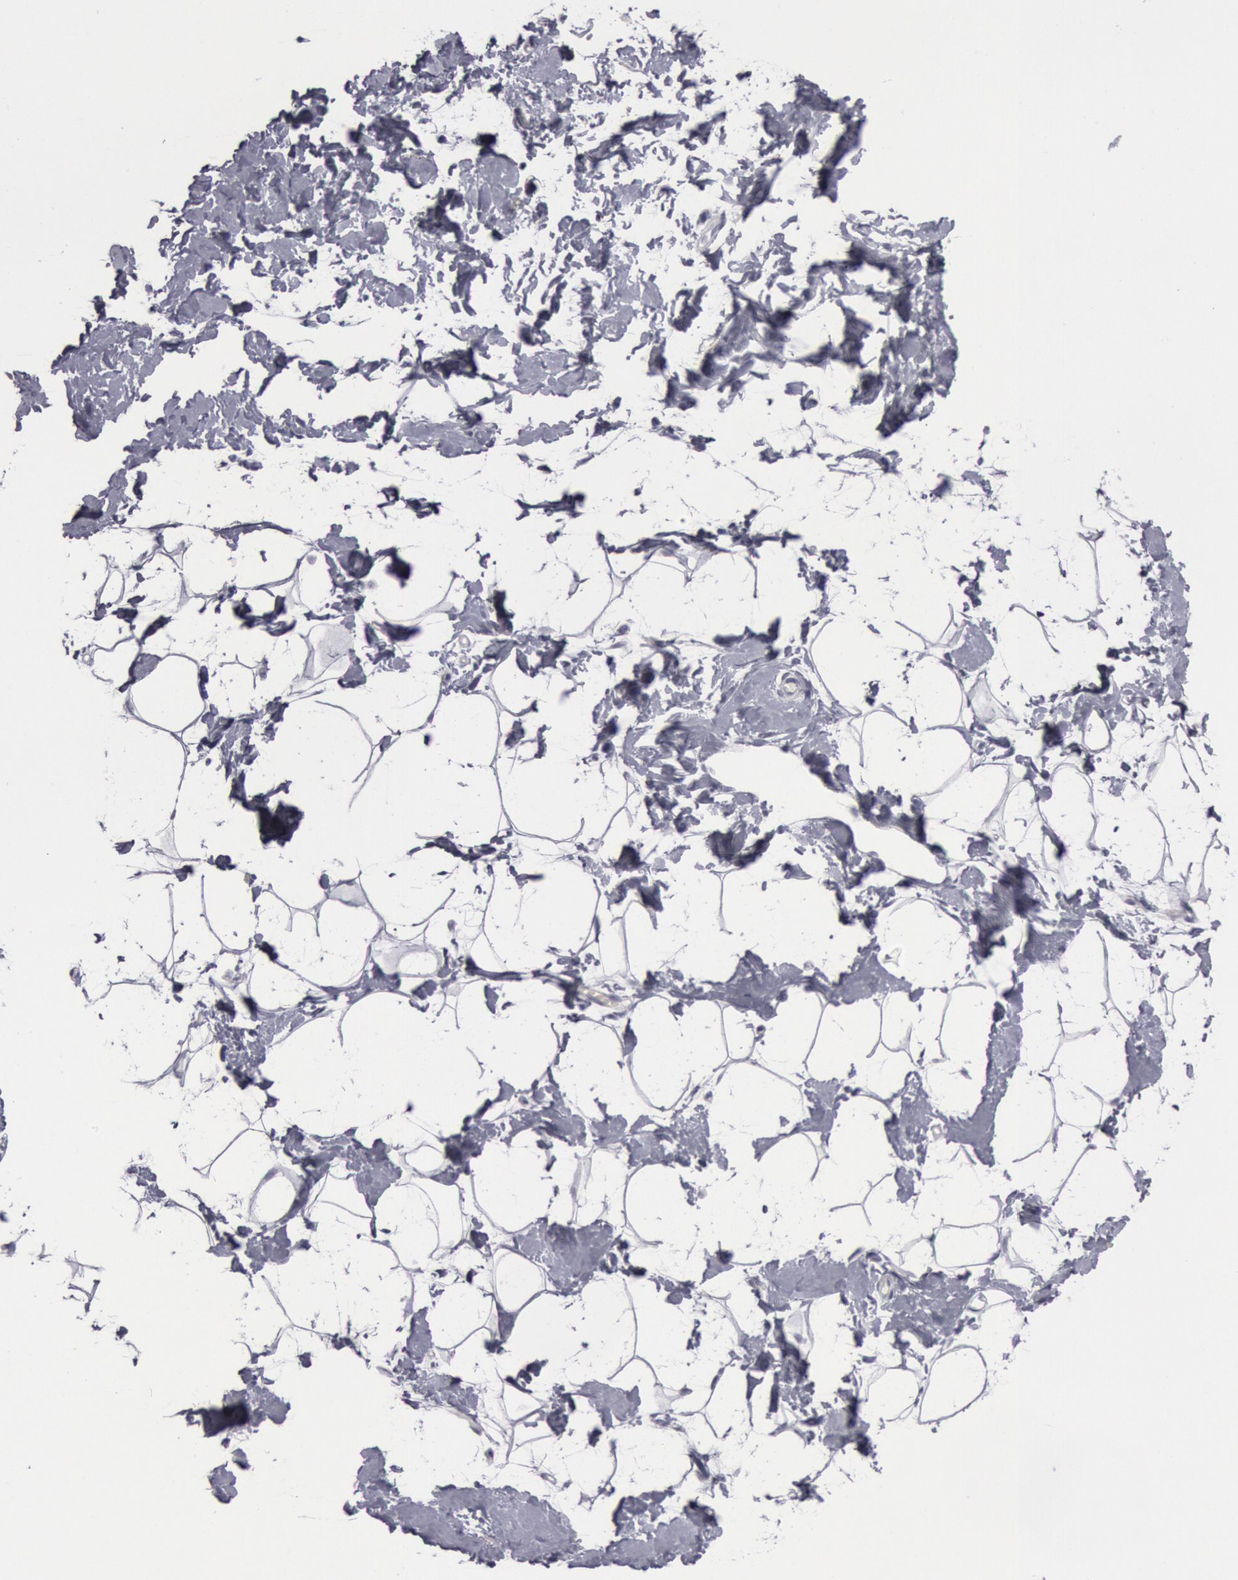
{"staining": {"intensity": "negative", "quantity": "none", "location": "none"}, "tissue": "breast", "cell_type": "Adipocytes", "image_type": "normal", "snomed": [{"axis": "morphology", "description": "Normal tissue, NOS"}, {"axis": "topography", "description": "Breast"}], "caption": "Histopathology image shows no significant protein positivity in adipocytes of benign breast. Brightfield microscopy of immunohistochemistry (IHC) stained with DAB (brown) and hematoxylin (blue), captured at high magnification.", "gene": "KRT16", "patient": {"sex": "female", "age": 23}}